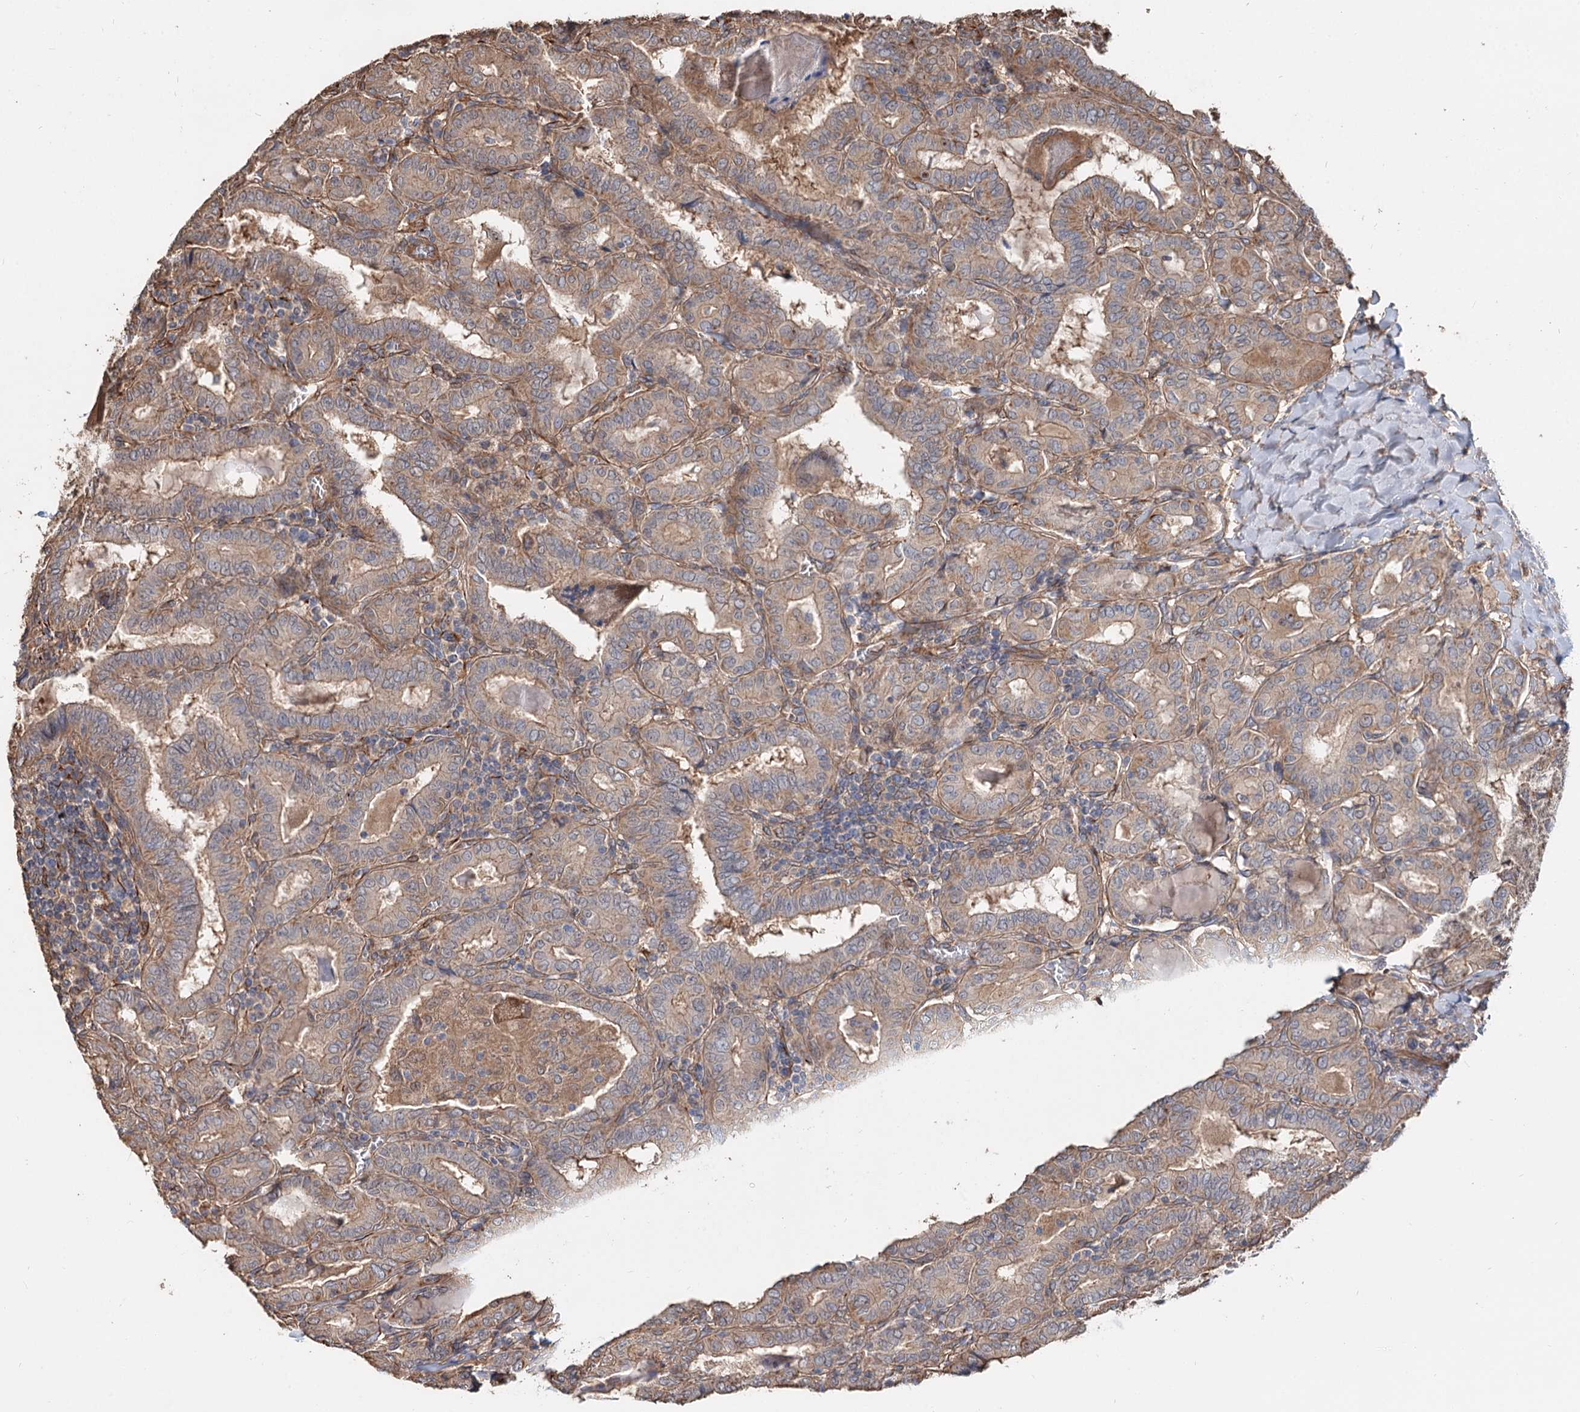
{"staining": {"intensity": "weak", "quantity": "25%-75%", "location": "cytoplasmic/membranous"}, "tissue": "thyroid cancer", "cell_type": "Tumor cells", "image_type": "cancer", "snomed": [{"axis": "morphology", "description": "Papillary adenocarcinoma, NOS"}, {"axis": "topography", "description": "Thyroid gland"}], "caption": "Immunohistochemical staining of papillary adenocarcinoma (thyroid) displays weak cytoplasmic/membranous protein staining in approximately 25%-75% of tumor cells. (Stains: DAB (3,3'-diaminobenzidine) in brown, nuclei in blue, Microscopy: brightfield microscopy at high magnification).", "gene": "SPART", "patient": {"sex": "female", "age": 72}}